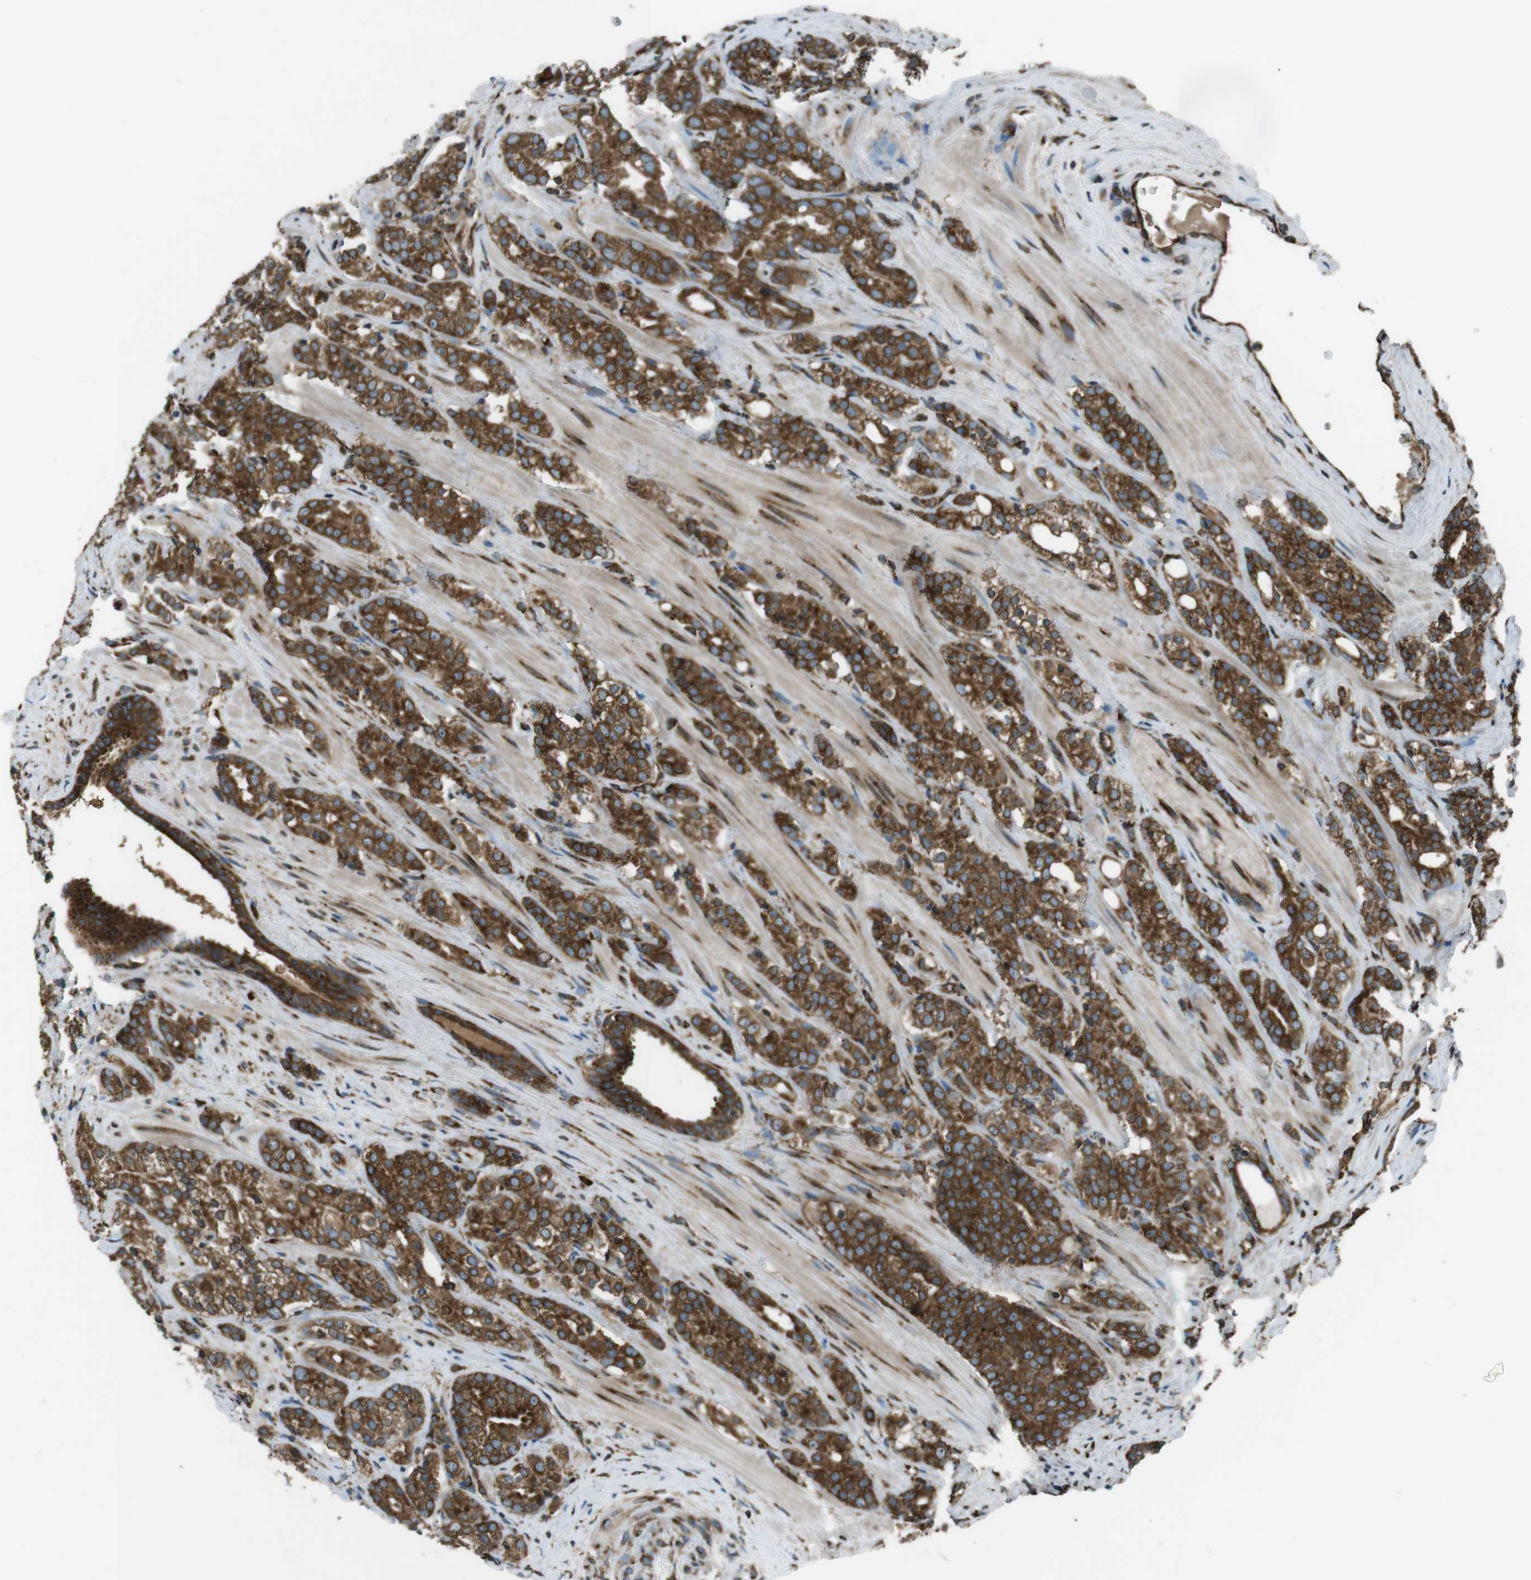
{"staining": {"intensity": "strong", "quantity": ">75%", "location": "cytoplasmic/membranous"}, "tissue": "prostate cancer", "cell_type": "Tumor cells", "image_type": "cancer", "snomed": [{"axis": "morphology", "description": "Adenocarcinoma, High grade"}, {"axis": "topography", "description": "Prostate"}], "caption": "Protein staining shows strong cytoplasmic/membranous positivity in approximately >75% of tumor cells in prostate adenocarcinoma (high-grade).", "gene": "KTN1", "patient": {"sex": "male", "age": 71}}